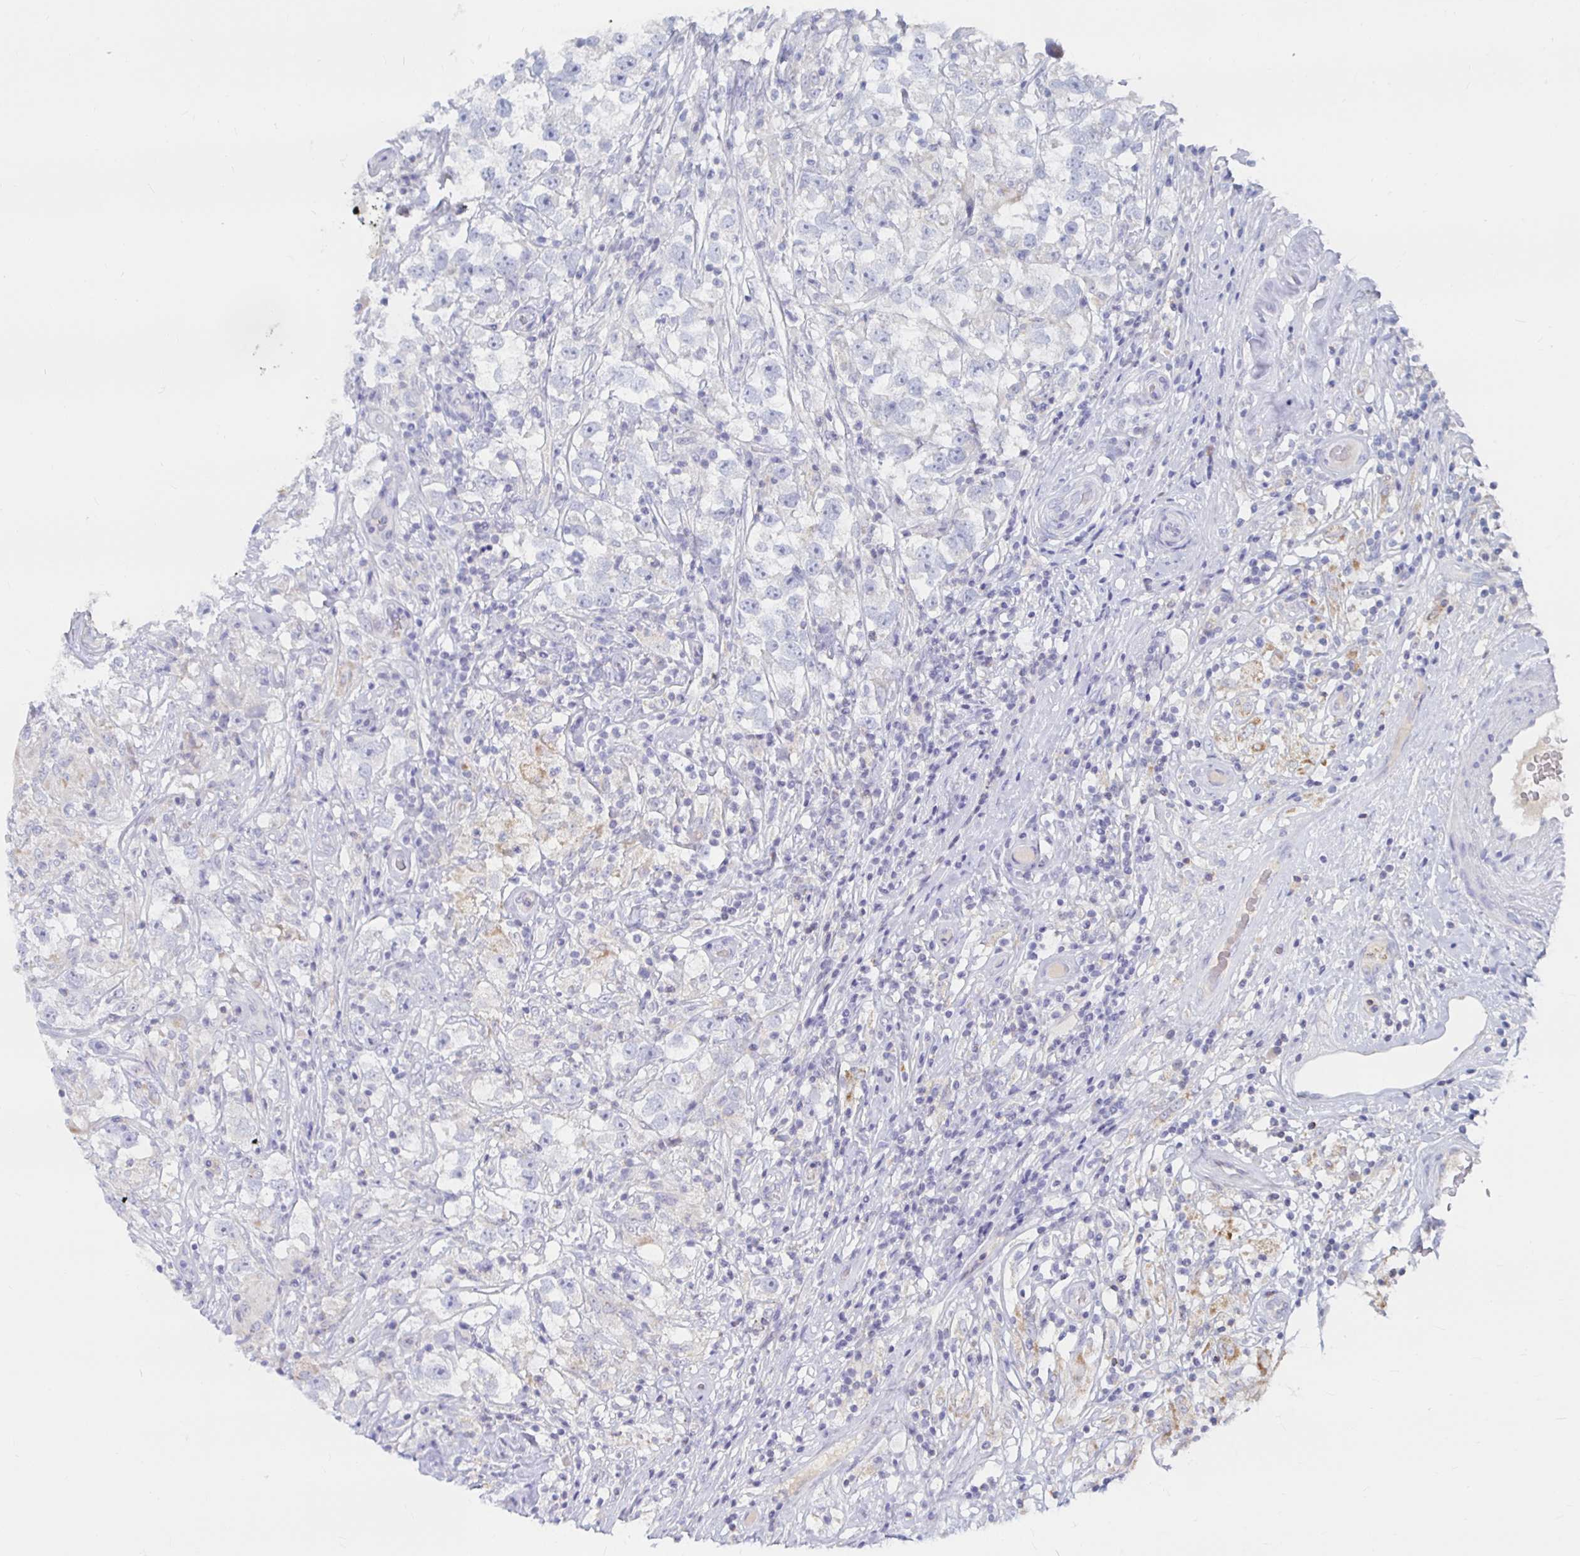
{"staining": {"intensity": "negative", "quantity": "none", "location": "none"}, "tissue": "testis cancer", "cell_type": "Tumor cells", "image_type": "cancer", "snomed": [{"axis": "morphology", "description": "Seminoma, NOS"}, {"axis": "topography", "description": "Testis"}], "caption": "High power microscopy micrograph of an IHC image of testis cancer, revealing no significant expression in tumor cells. (Stains: DAB (3,3'-diaminobenzidine) immunohistochemistry (IHC) with hematoxylin counter stain, Microscopy: brightfield microscopy at high magnification).", "gene": "RNF144B", "patient": {"sex": "male", "age": 46}}